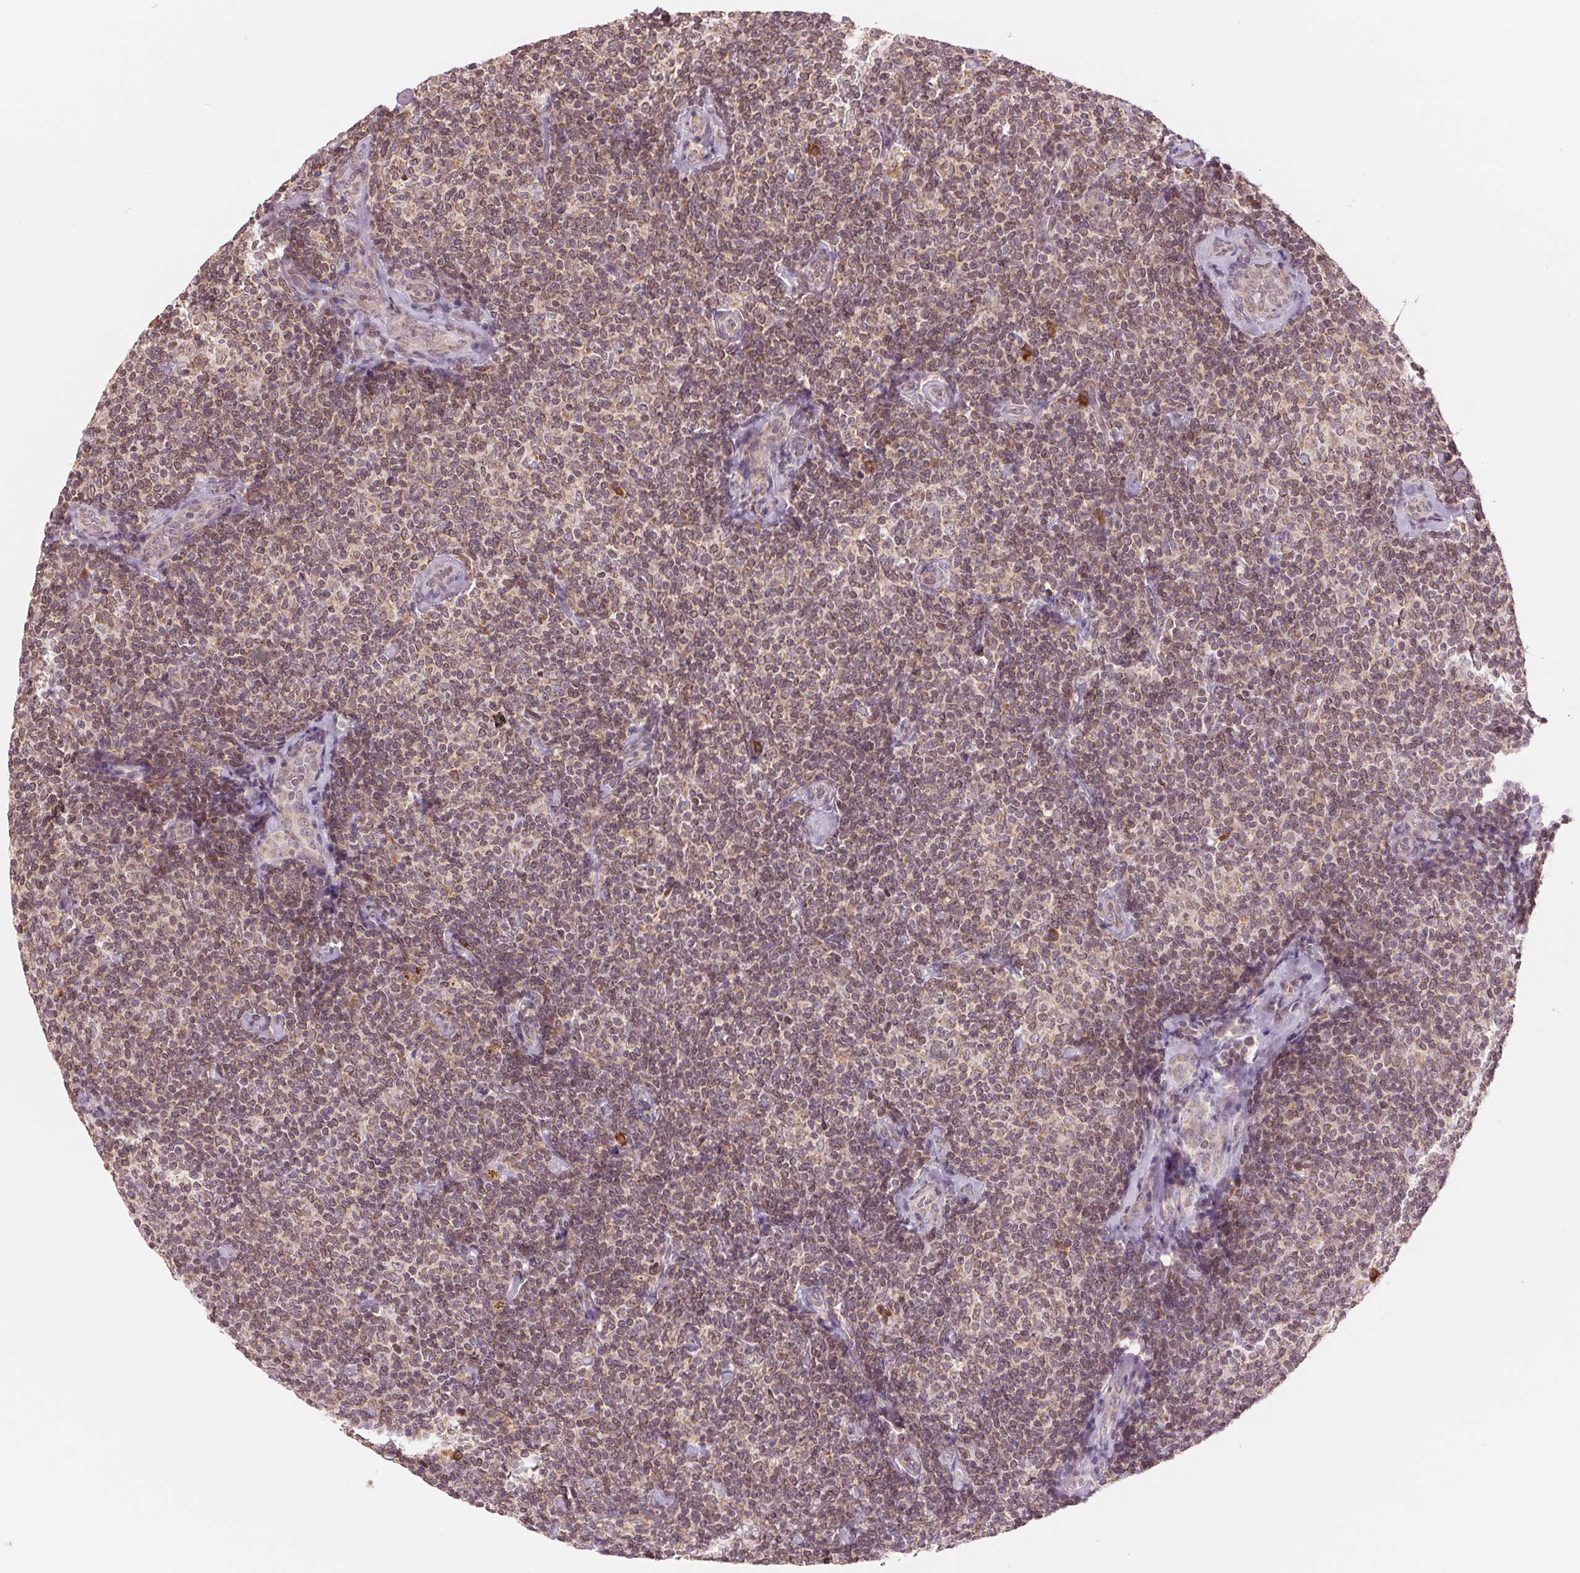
{"staining": {"intensity": "weak", "quantity": ">75%", "location": "nuclear"}, "tissue": "lymphoma", "cell_type": "Tumor cells", "image_type": "cancer", "snomed": [{"axis": "morphology", "description": "Malignant lymphoma, non-Hodgkin's type, Low grade"}, {"axis": "topography", "description": "Lymph node"}], "caption": "IHC of human lymphoma demonstrates low levels of weak nuclear staining in about >75% of tumor cells.", "gene": "TECR", "patient": {"sex": "female", "age": 56}}